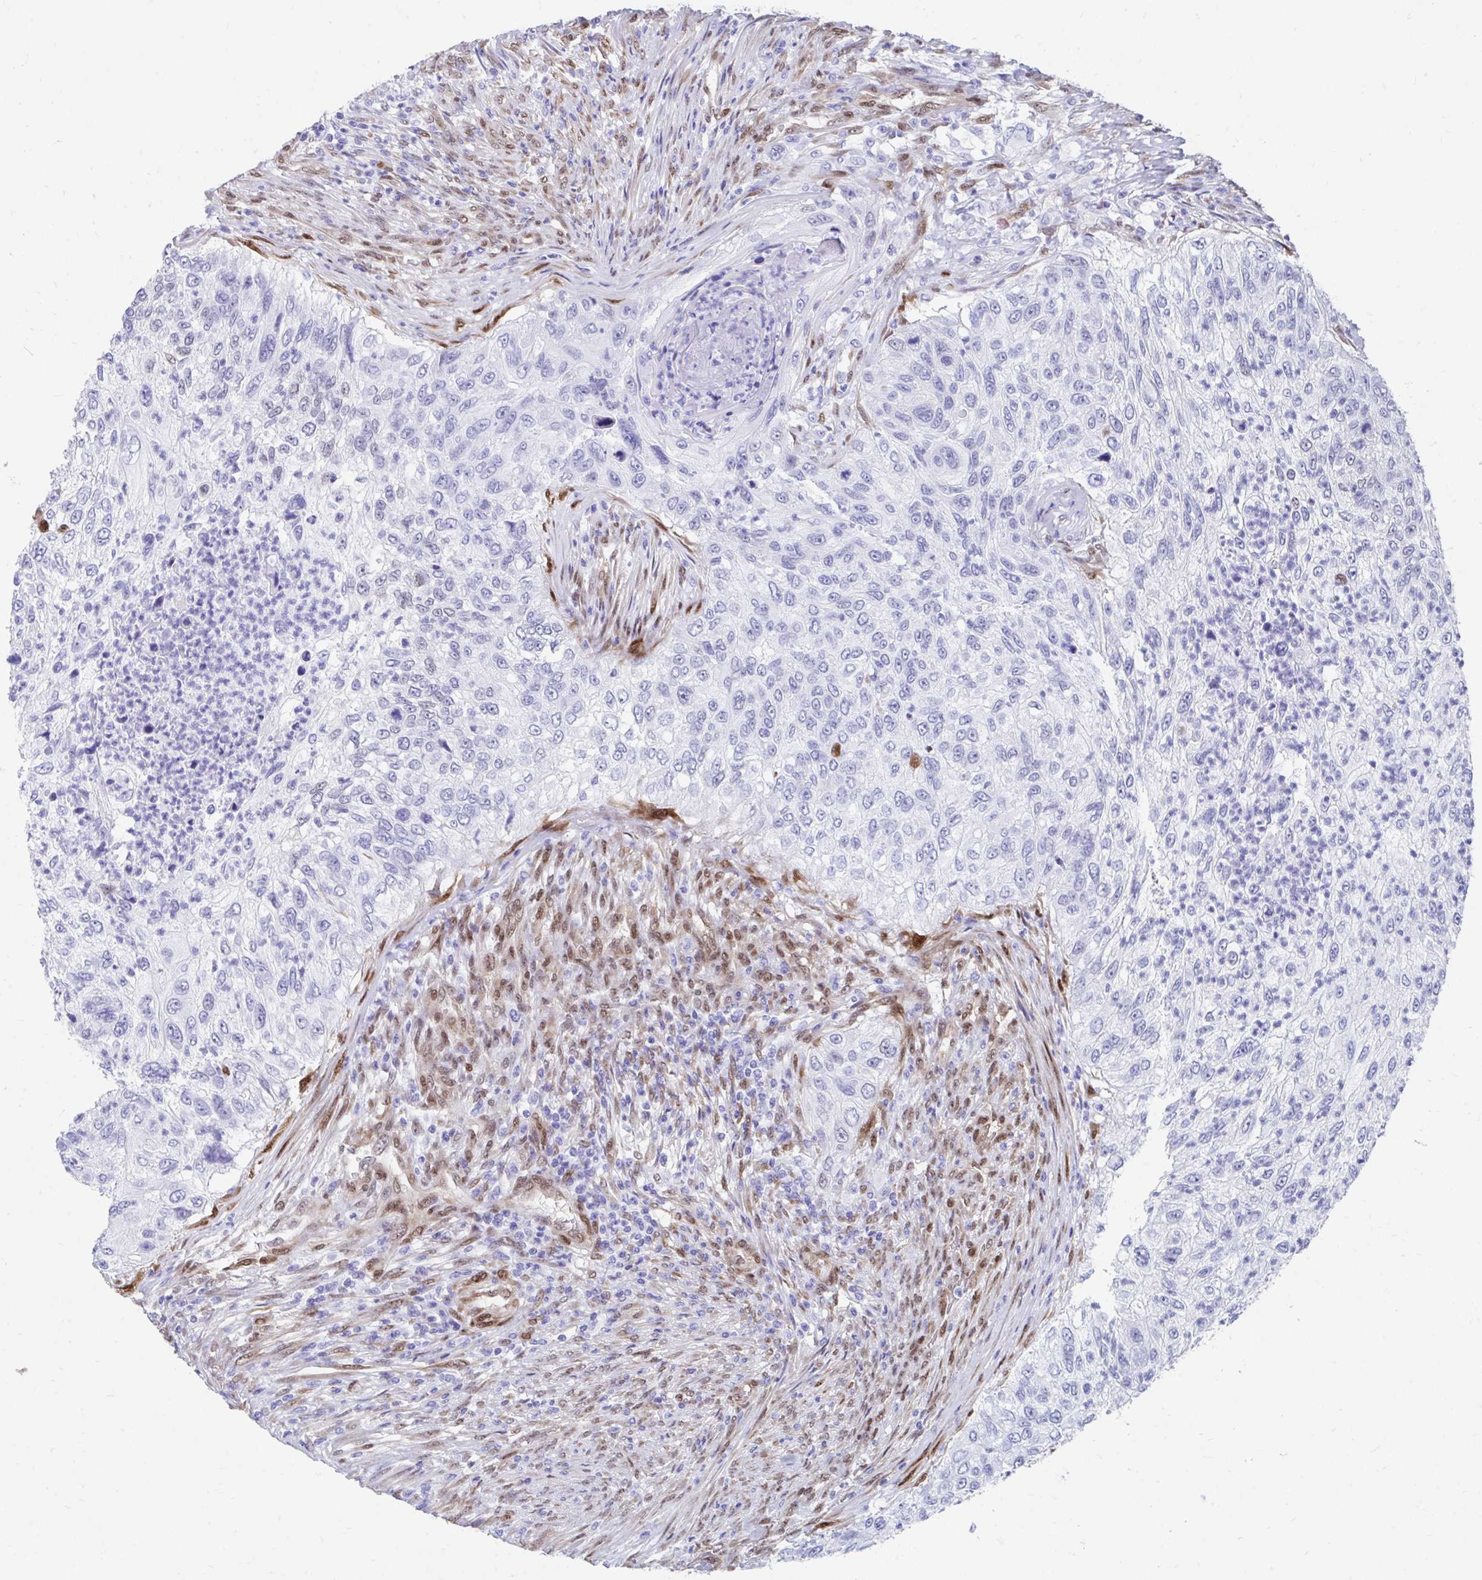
{"staining": {"intensity": "negative", "quantity": "none", "location": "none"}, "tissue": "urothelial cancer", "cell_type": "Tumor cells", "image_type": "cancer", "snomed": [{"axis": "morphology", "description": "Urothelial carcinoma, High grade"}, {"axis": "topography", "description": "Urinary bladder"}], "caption": "Histopathology image shows no significant protein positivity in tumor cells of urothelial cancer.", "gene": "RBPMS", "patient": {"sex": "female", "age": 60}}